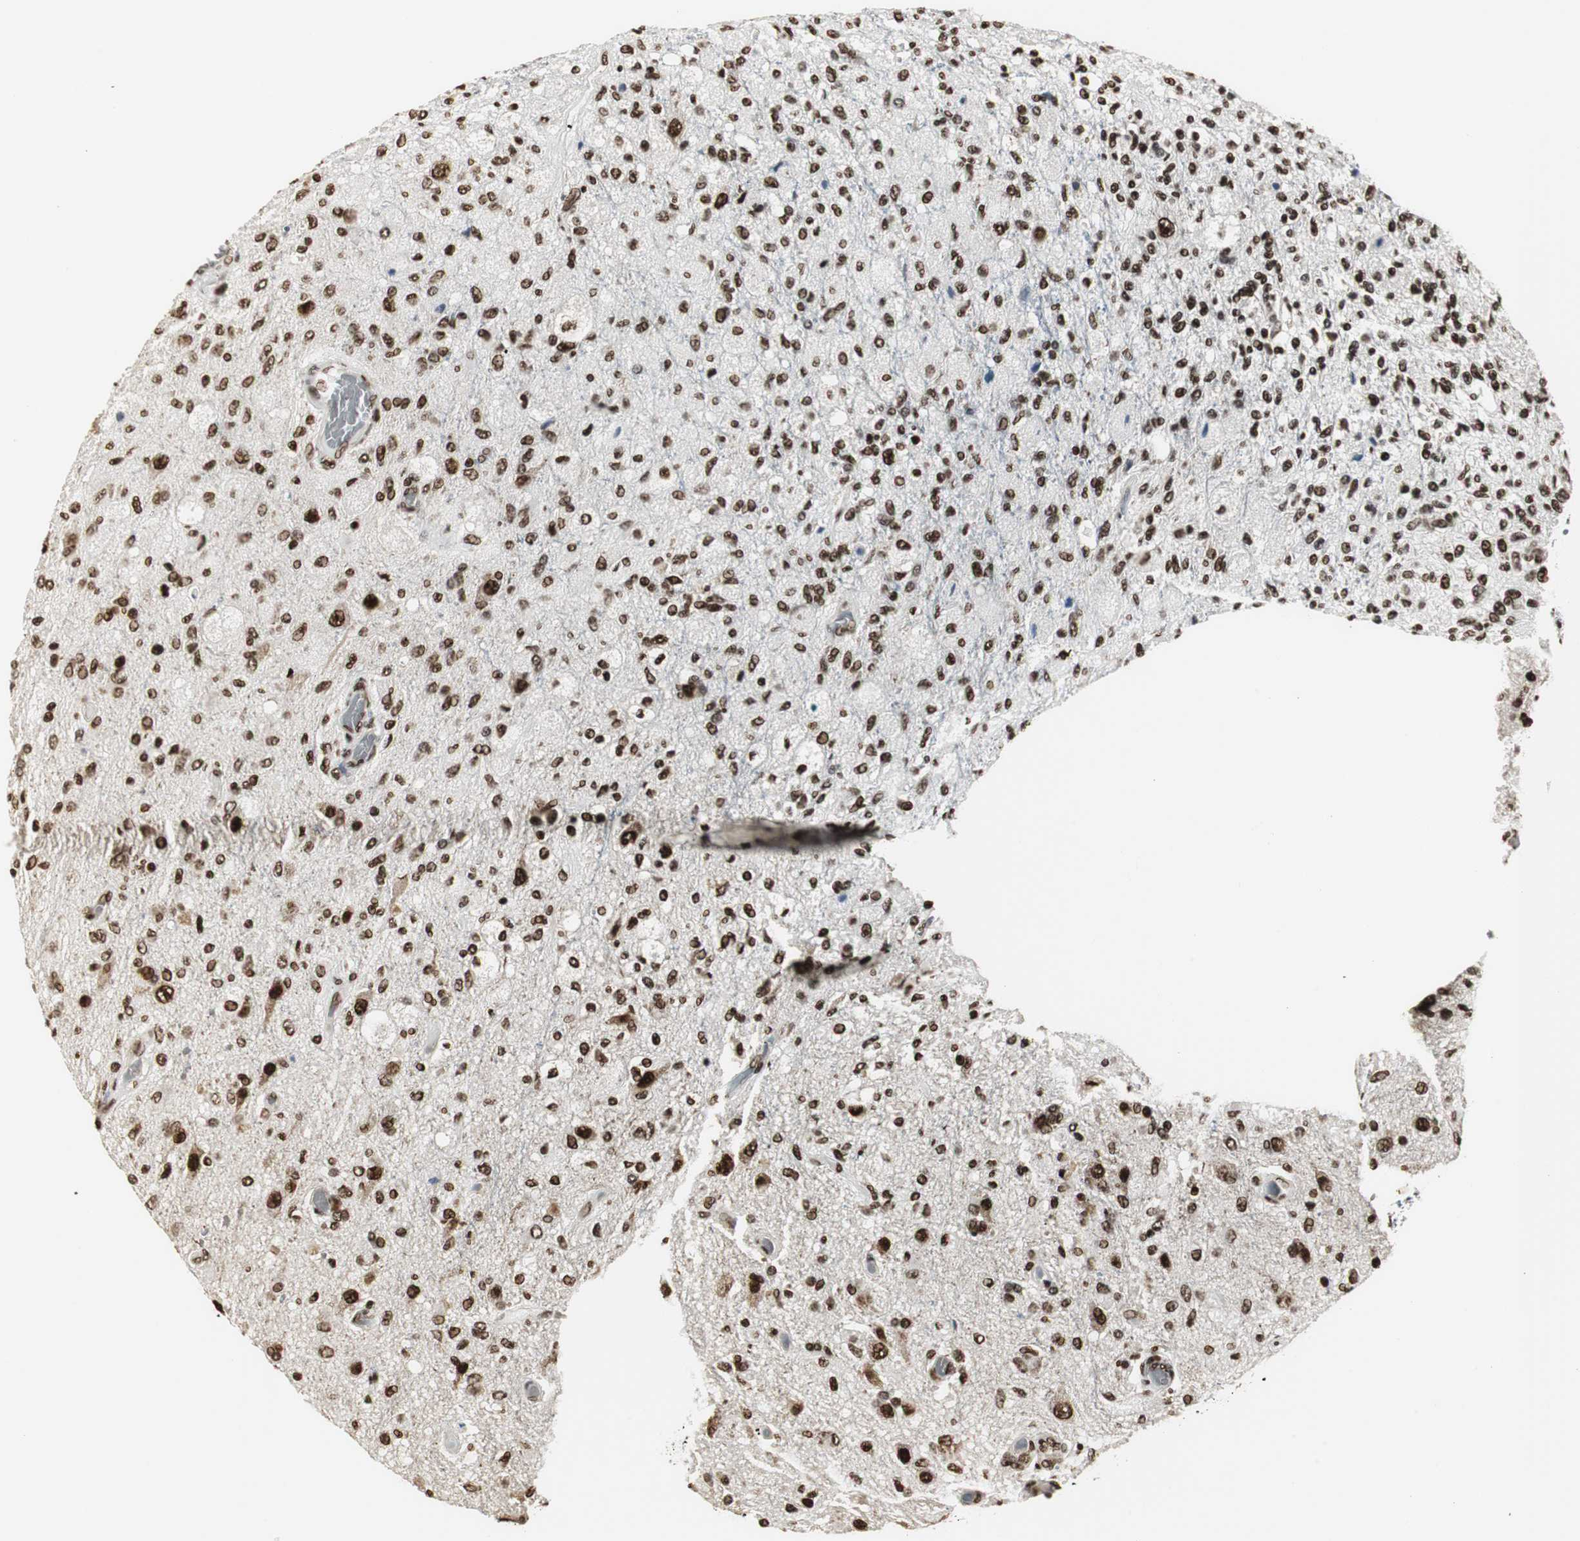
{"staining": {"intensity": "strong", "quantity": ">75%", "location": "nuclear"}, "tissue": "glioma", "cell_type": "Tumor cells", "image_type": "cancer", "snomed": [{"axis": "morphology", "description": "Normal tissue, NOS"}, {"axis": "morphology", "description": "Glioma, malignant, High grade"}, {"axis": "topography", "description": "Cerebral cortex"}], "caption": "Immunohistochemistry of malignant glioma (high-grade) demonstrates high levels of strong nuclear expression in about >75% of tumor cells.", "gene": "PARN", "patient": {"sex": "male", "age": 77}}